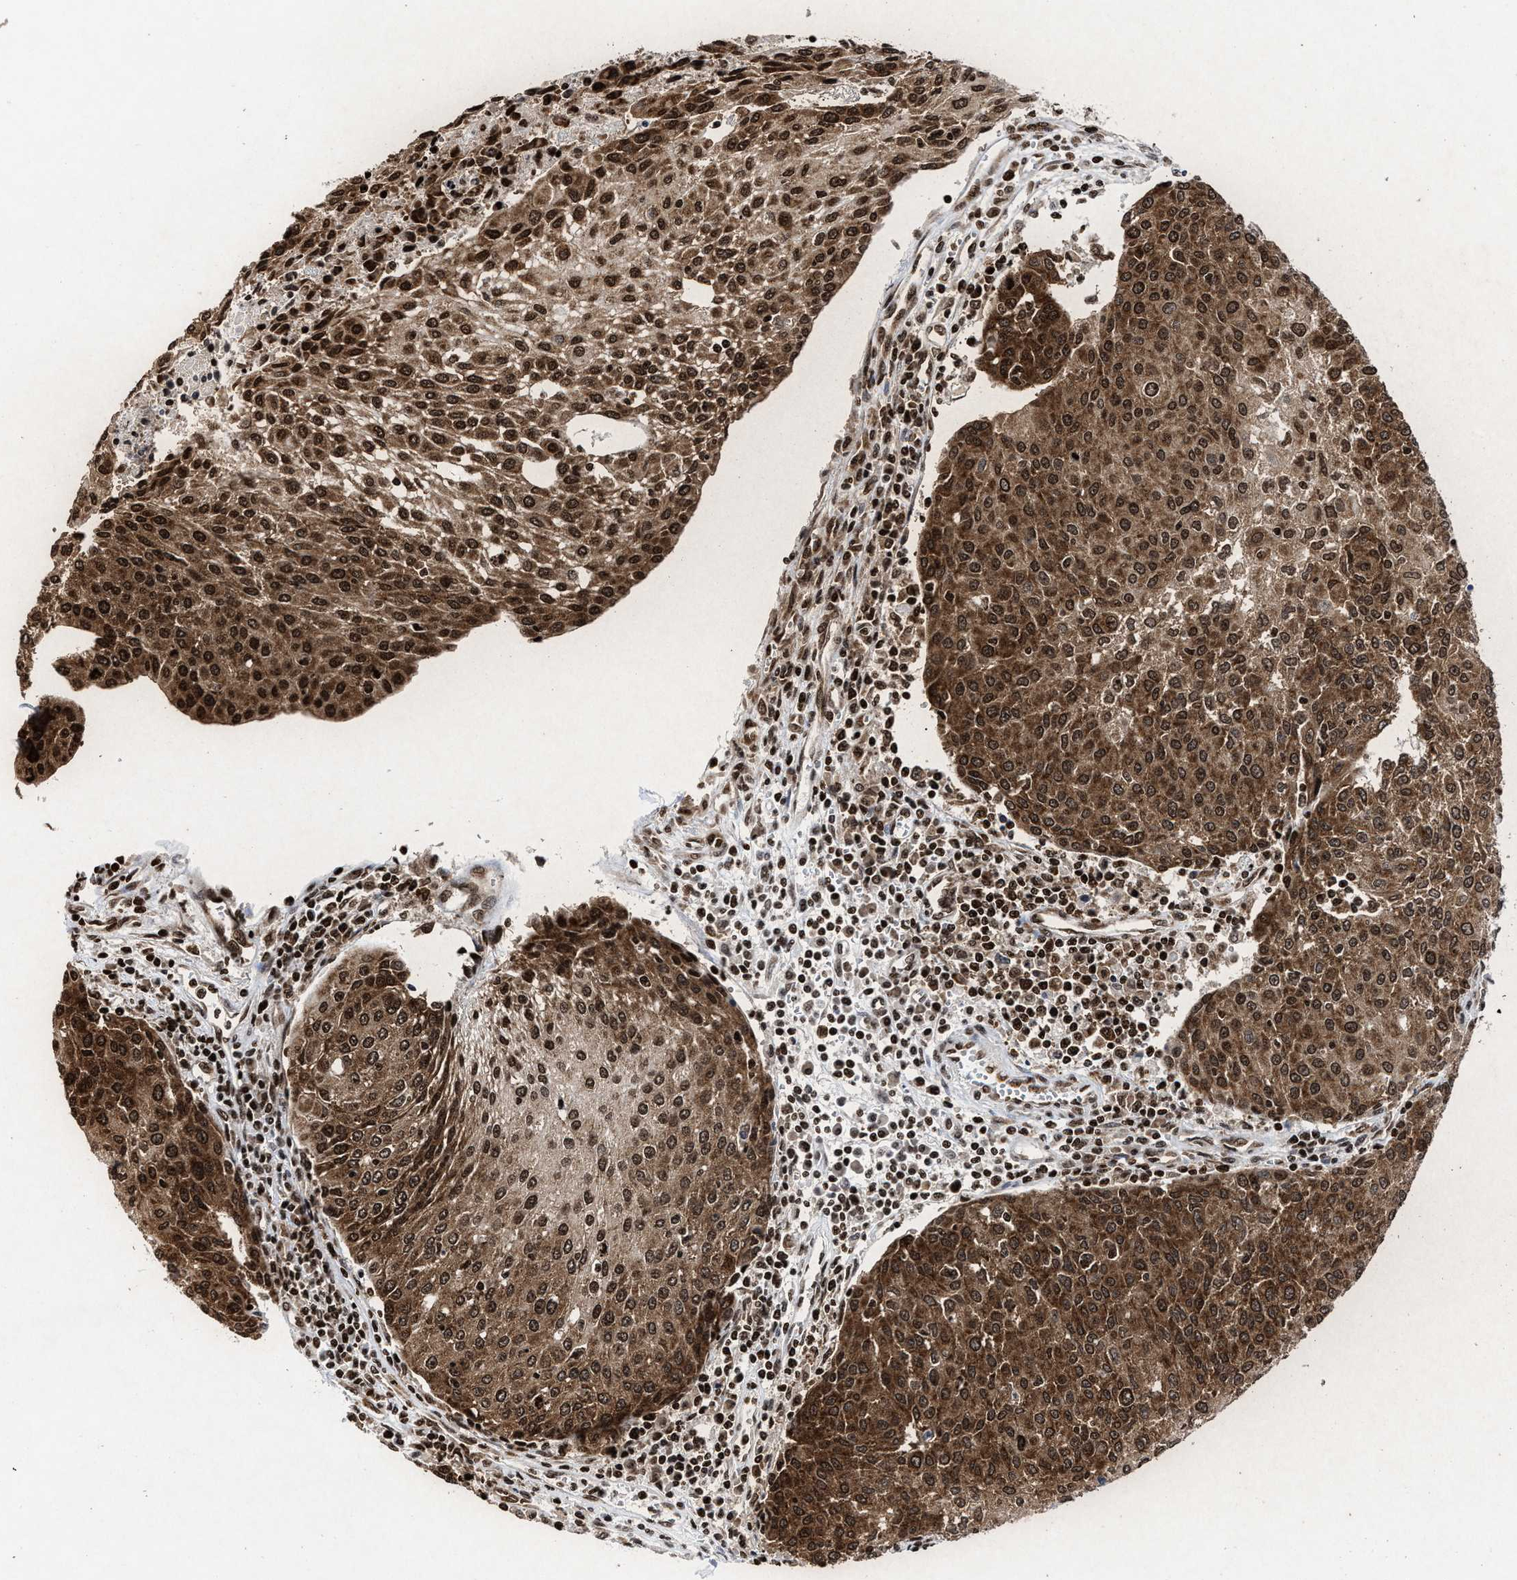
{"staining": {"intensity": "strong", "quantity": ">75%", "location": "cytoplasmic/membranous,nuclear"}, "tissue": "urothelial cancer", "cell_type": "Tumor cells", "image_type": "cancer", "snomed": [{"axis": "morphology", "description": "Urothelial carcinoma, High grade"}, {"axis": "topography", "description": "Urinary bladder"}], "caption": "This is an image of immunohistochemistry staining of high-grade urothelial carcinoma, which shows strong staining in the cytoplasmic/membranous and nuclear of tumor cells.", "gene": "ALYREF", "patient": {"sex": "female", "age": 85}}